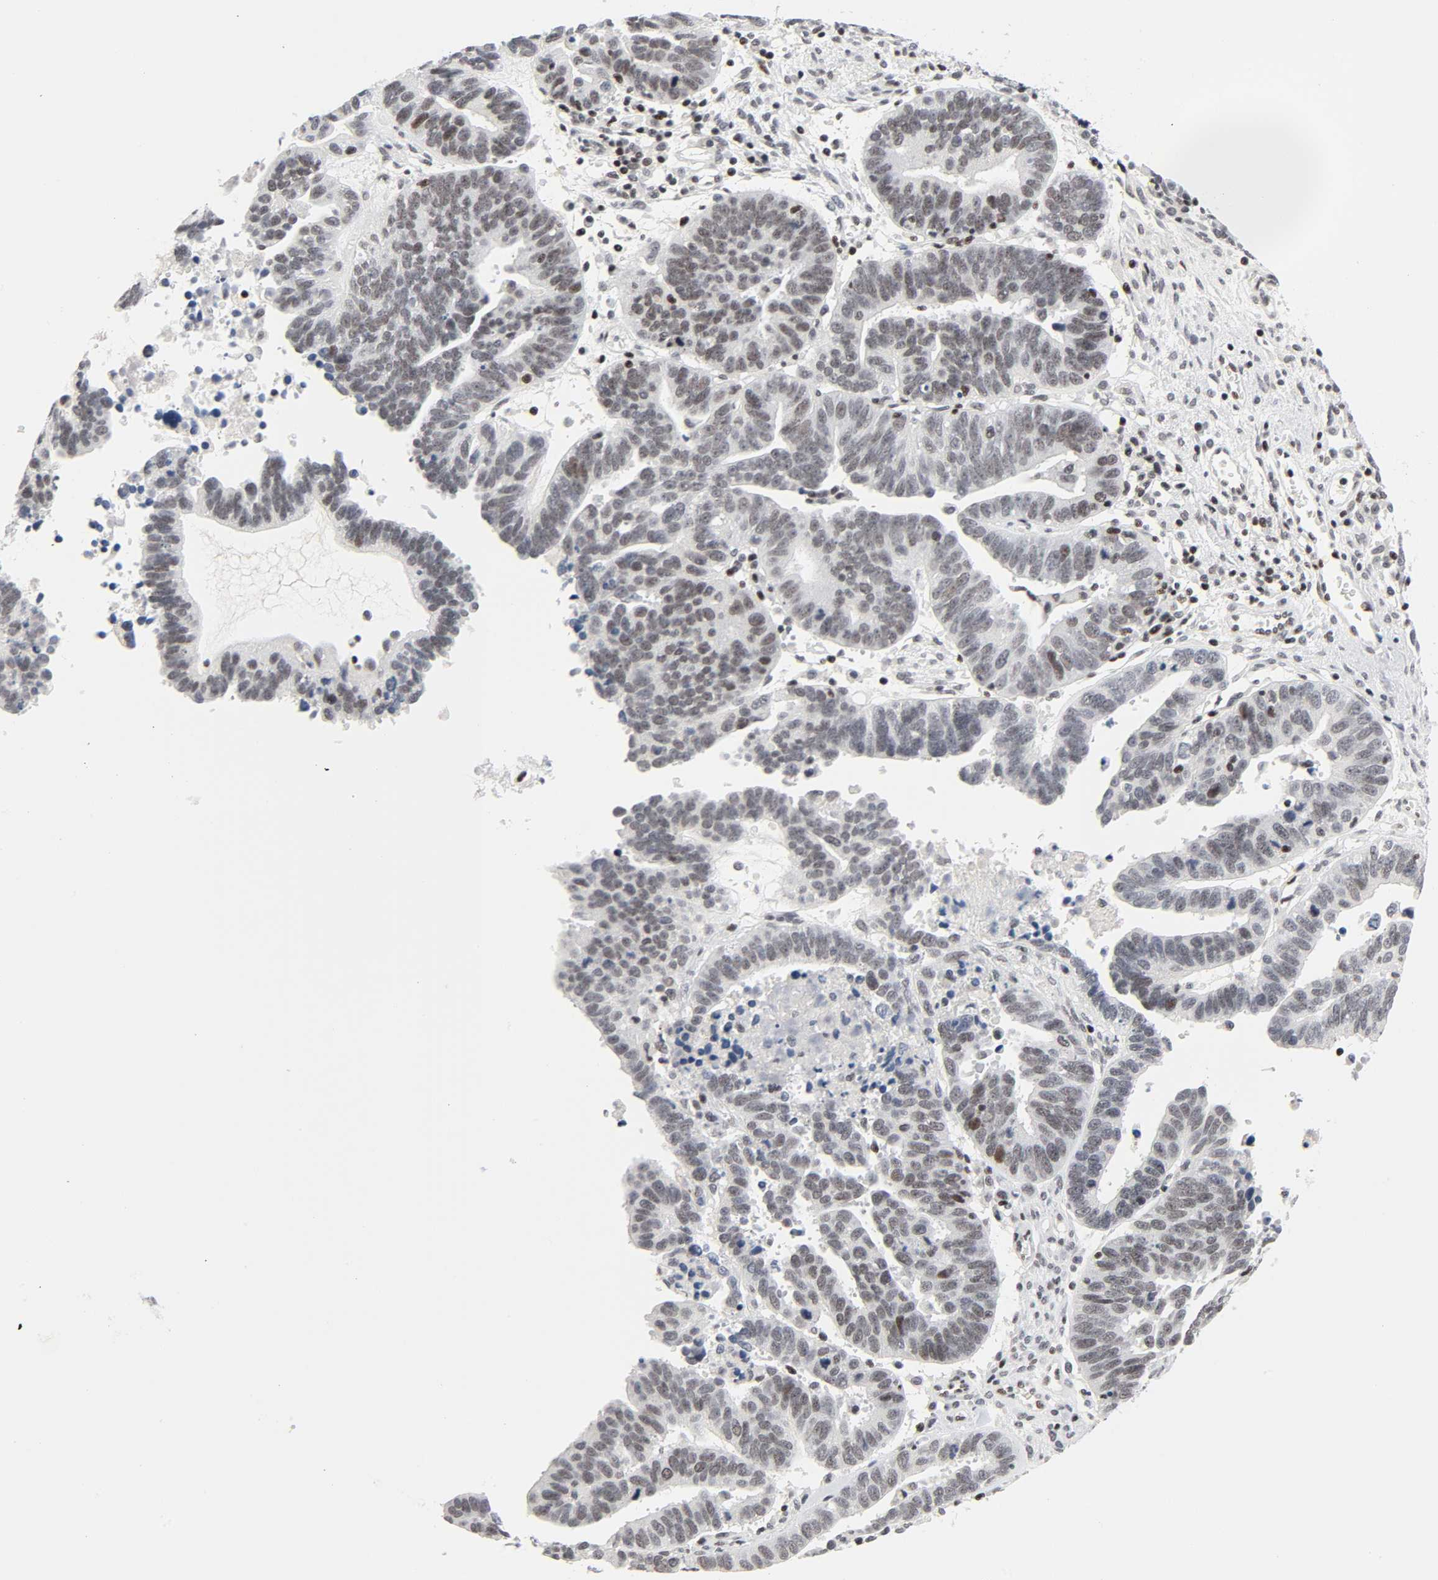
{"staining": {"intensity": "weak", "quantity": "25%-75%", "location": "nuclear"}, "tissue": "ovarian cancer", "cell_type": "Tumor cells", "image_type": "cancer", "snomed": [{"axis": "morphology", "description": "Cystadenocarcinoma, serous, NOS"}, {"axis": "topography", "description": "Ovary"}], "caption": "The photomicrograph displays immunohistochemical staining of serous cystadenocarcinoma (ovarian). There is weak nuclear expression is appreciated in approximately 25%-75% of tumor cells. The staining was performed using DAB, with brown indicating positive protein expression. Nuclei are stained blue with hematoxylin.", "gene": "GABPA", "patient": {"sex": "female", "age": 54}}